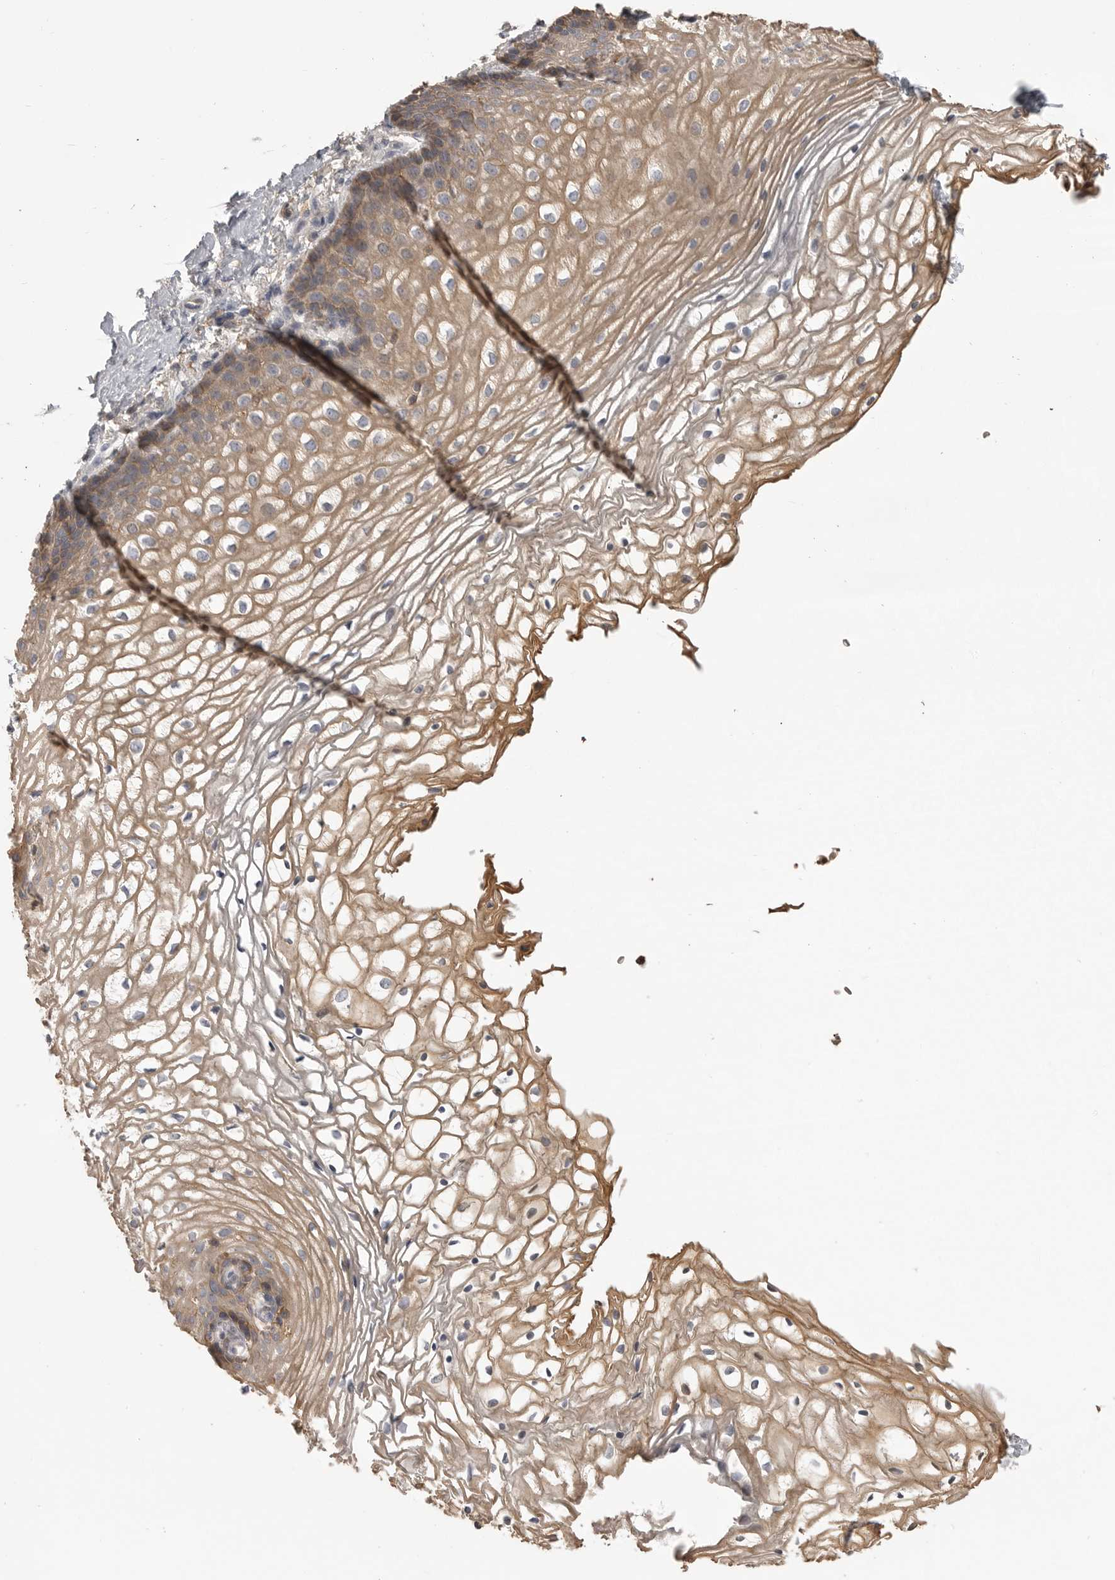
{"staining": {"intensity": "moderate", "quantity": ">75%", "location": "cytoplasmic/membranous"}, "tissue": "vagina", "cell_type": "Squamous epithelial cells", "image_type": "normal", "snomed": [{"axis": "morphology", "description": "Normal tissue, NOS"}, {"axis": "topography", "description": "Vagina"}], "caption": "Protein staining by IHC displays moderate cytoplasmic/membranous positivity in approximately >75% of squamous epithelial cells in normal vagina.", "gene": "CMTM6", "patient": {"sex": "female", "age": 60}}